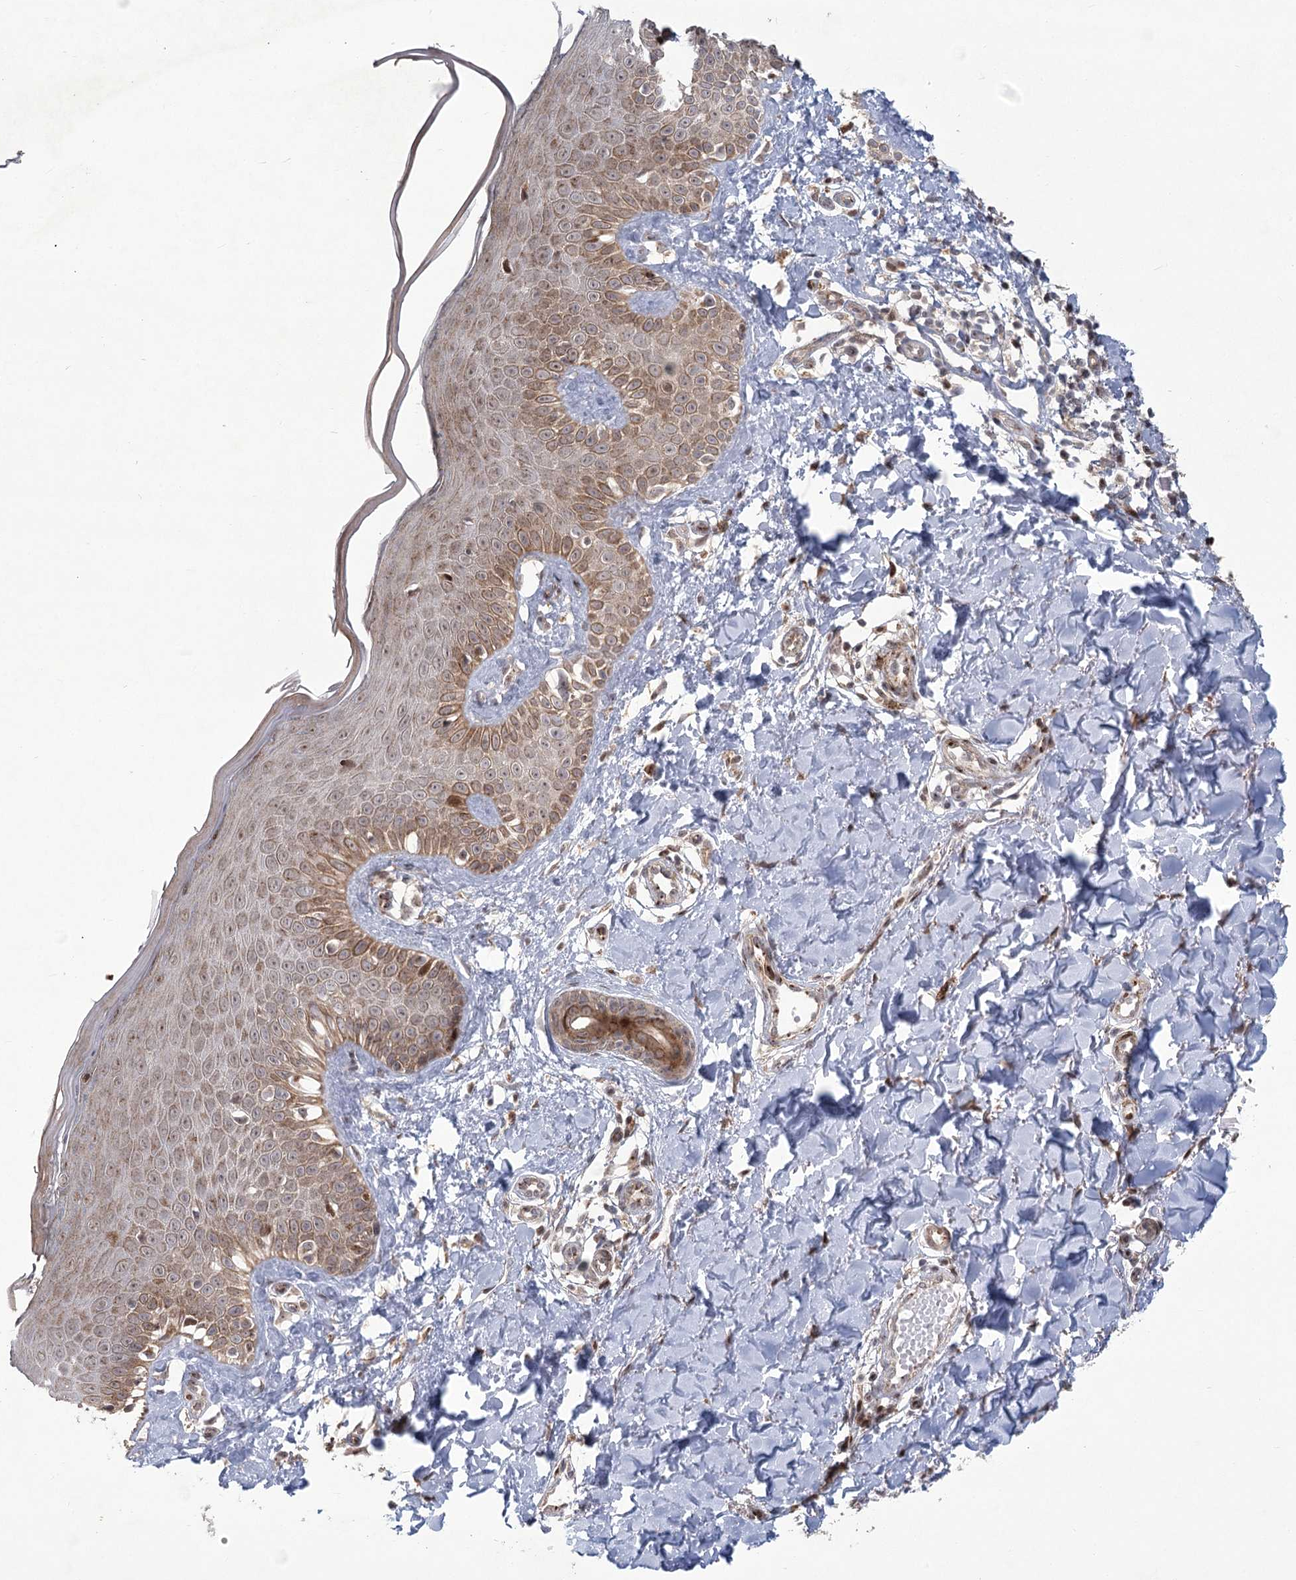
{"staining": {"intensity": "moderate", "quantity": ">75%", "location": "cytoplasmic/membranous"}, "tissue": "skin", "cell_type": "Fibroblasts", "image_type": "normal", "snomed": [{"axis": "morphology", "description": "Normal tissue, NOS"}, {"axis": "topography", "description": "Skin"}], "caption": "A medium amount of moderate cytoplasmic/membranous positivity is appreciated in about >75% of fibroblasts in normal skin. (DAB = brown stain, brightfield microscopy at high magnification).", "gene": "PARM1", "patient": {"sex": "male", "age": 52}}